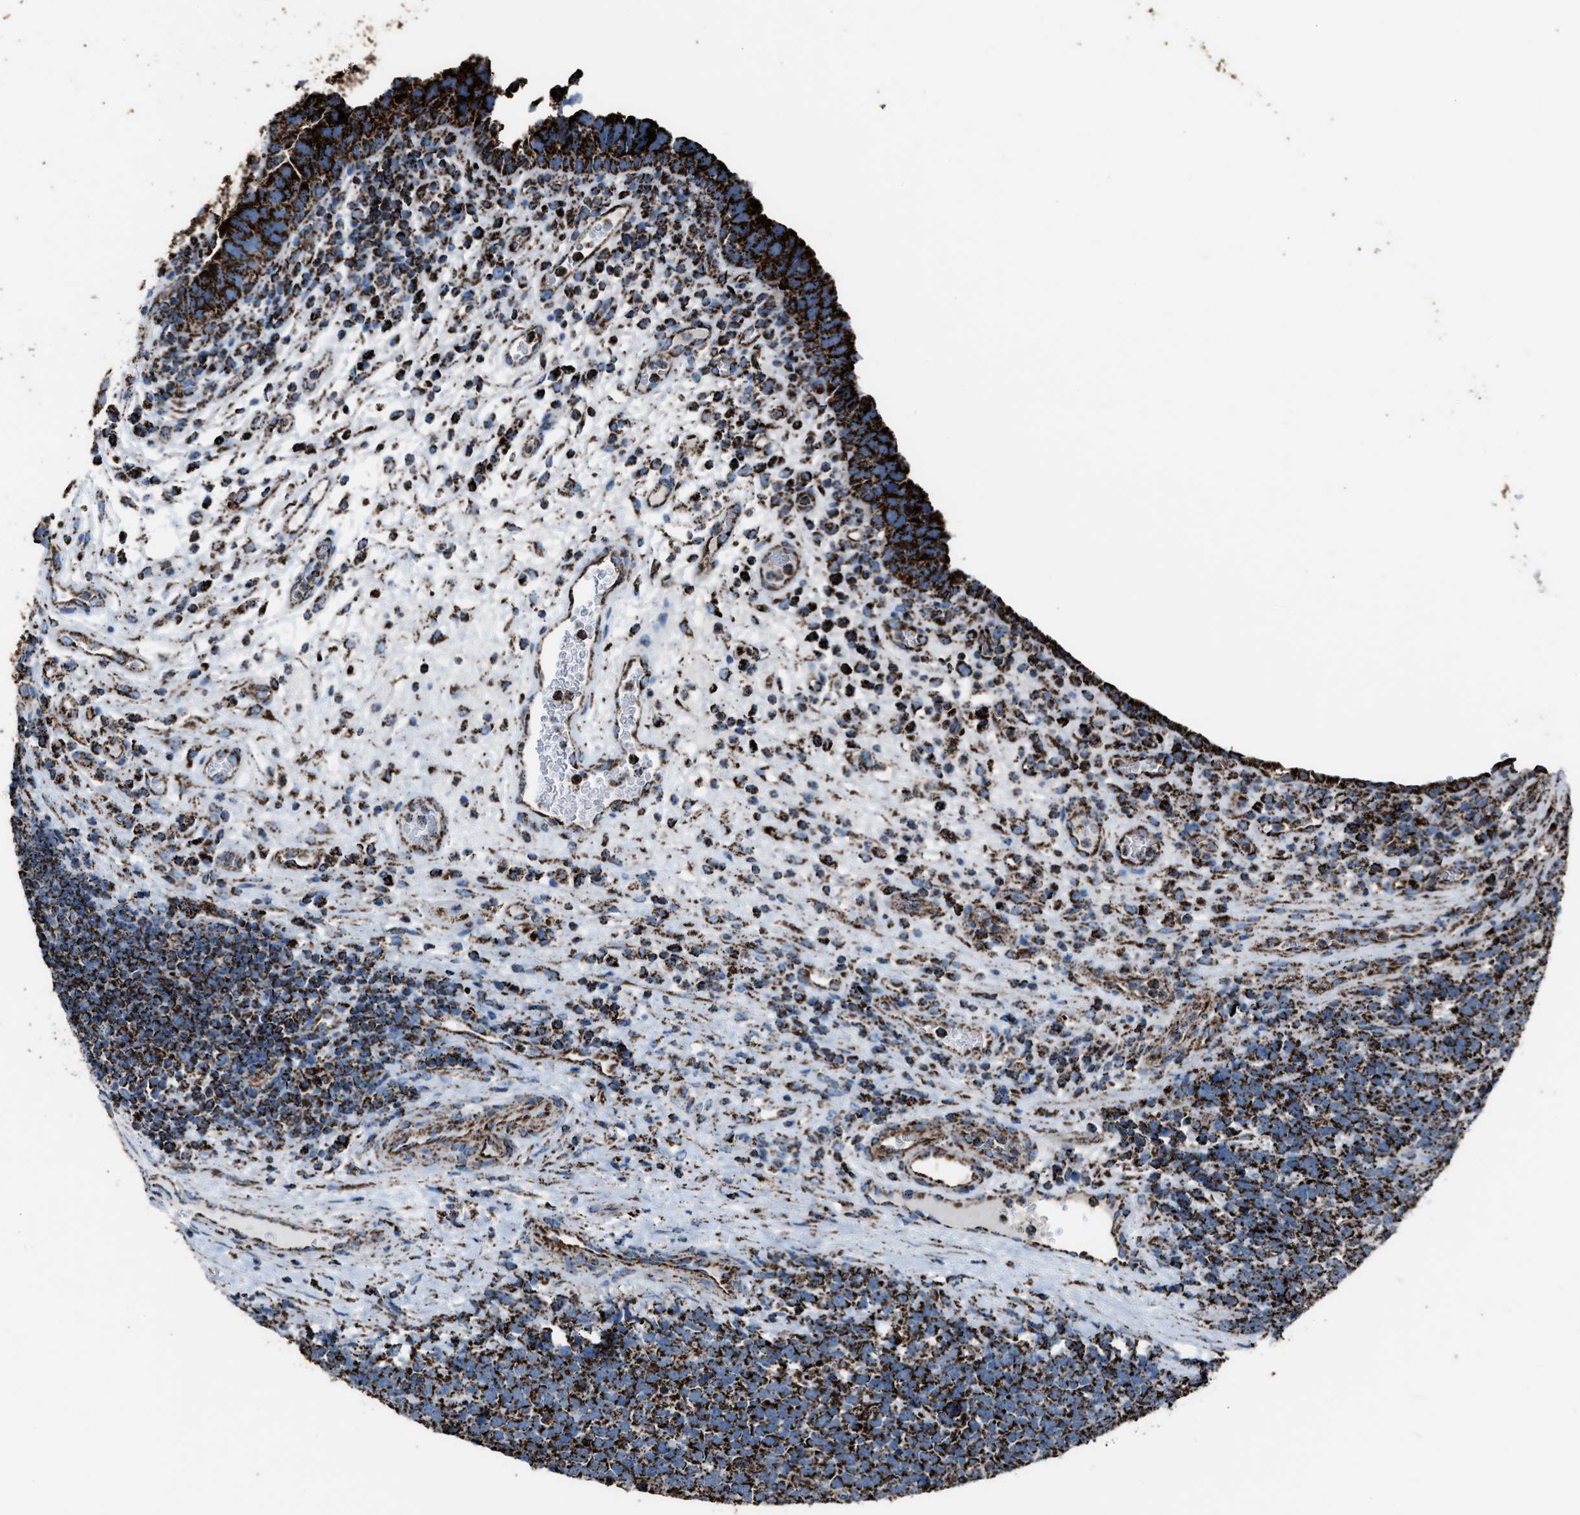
{"staining": {"intensity": "strong", "quantity": ">75%", "location": "cytoplasmic/membranous"}, "tissue": "urothelial cancer", "cell_type": "Tumor cells", "image_type": "cancer", "snomed": [{"axis": "morphology", "description": "Urothelial carcinoma, High grade"}, {"axis": "topography", "description": "Urinary bladder"}], "caption": "Urothelial cancer stained with immunohistochemistry shows strong cytoplasmic/membranous expression in approximately >75% of tumor cells.", "gene": "MDH2", "patient": {"sex": "female", "age": 82}}